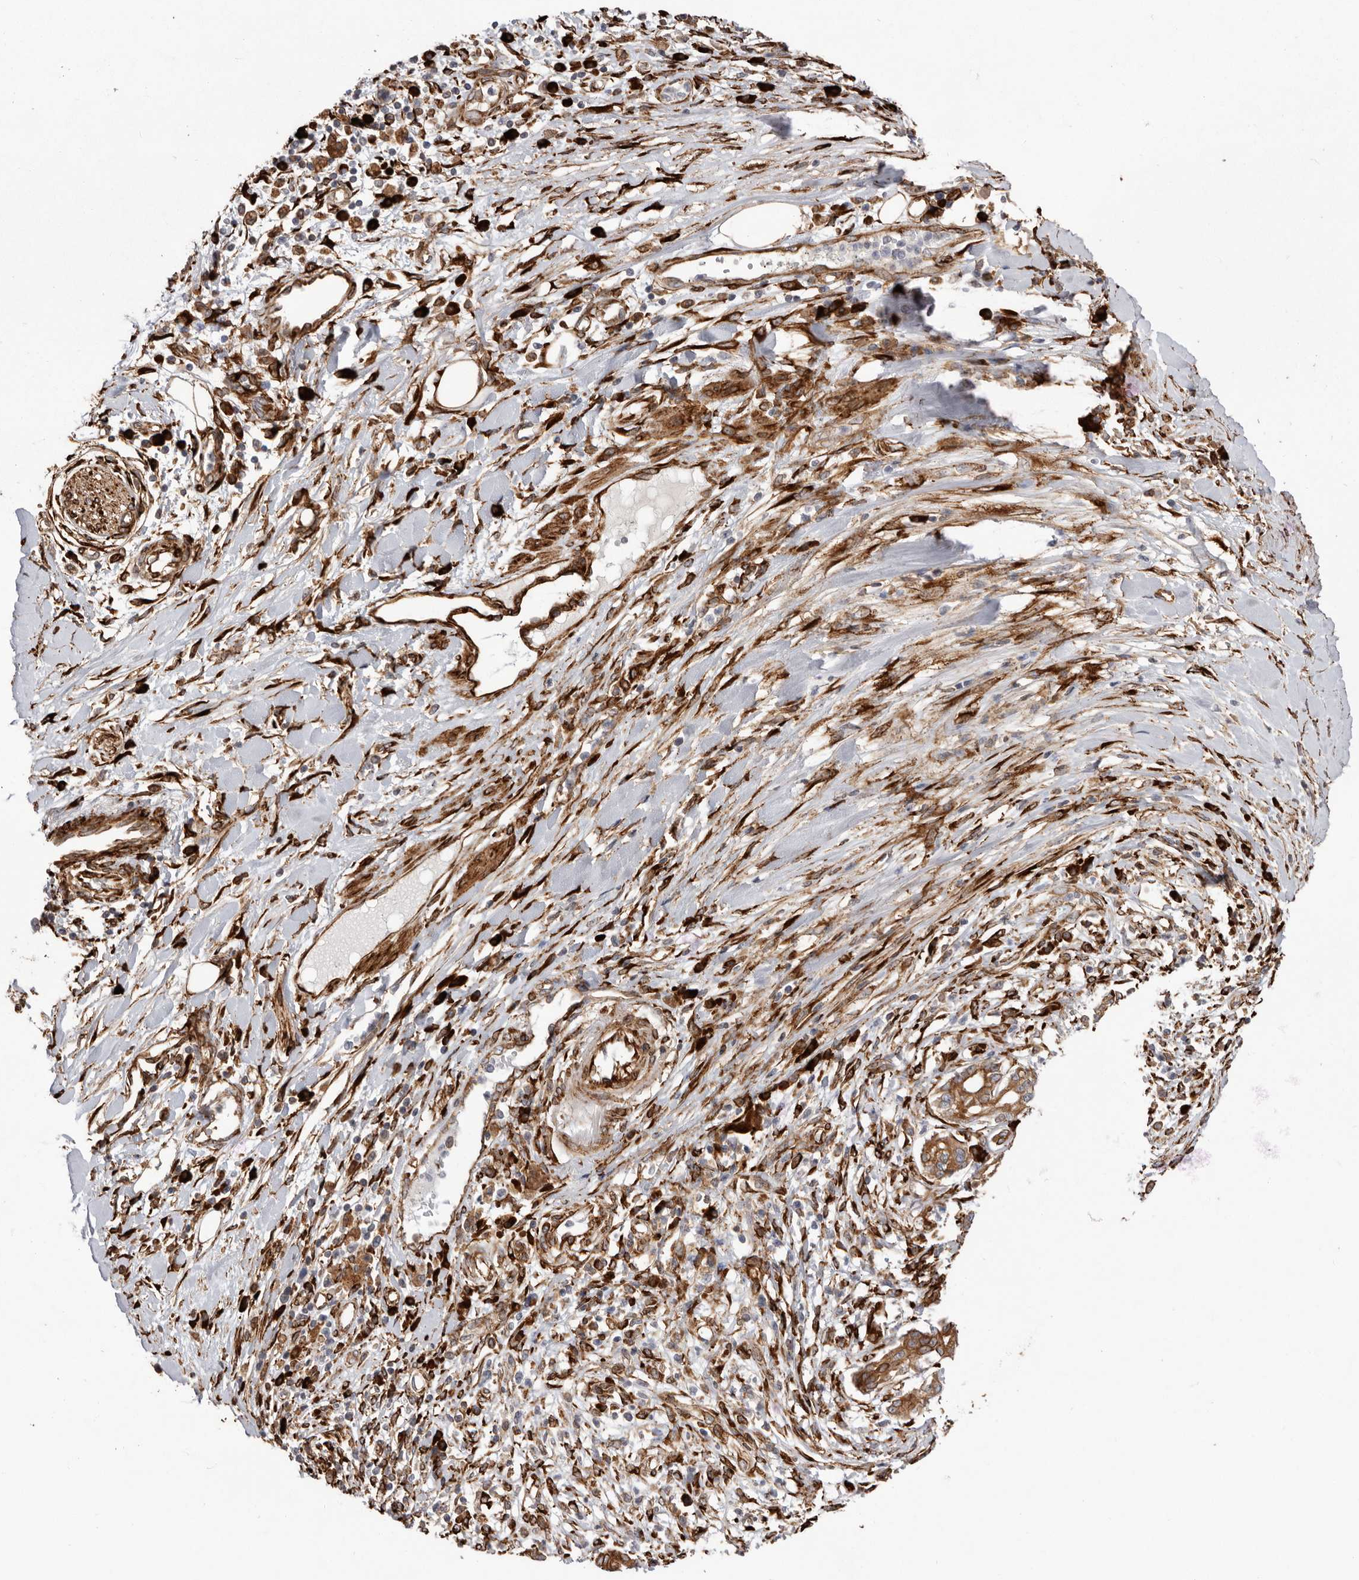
{"staining": {"intensity": "moderate", "quantity": ">75%", "location": "cytoplasmic/membranous"}, "tissue": "pancreatic cancer", "cell_type": "Tumor cells", "image_type": "cancer", "snomed": [{"axis": "morphology", "description": "Adenocarcinoma, NOS"}, {"axis": "topography", "description": "Pancreas"}], "caption": "DAB (3,3'-diaminobenzidine) immunohistochemical staining of human pancreatic adenocarcinoma reveals moderate cytoplasmic/membranous protein expression in about >75% of tumor cells. Ihc stains the protein in brown and the nuclei are stained blue.", "gene": "WDTC1", "patient": {"sex": "female", "age": 56}}